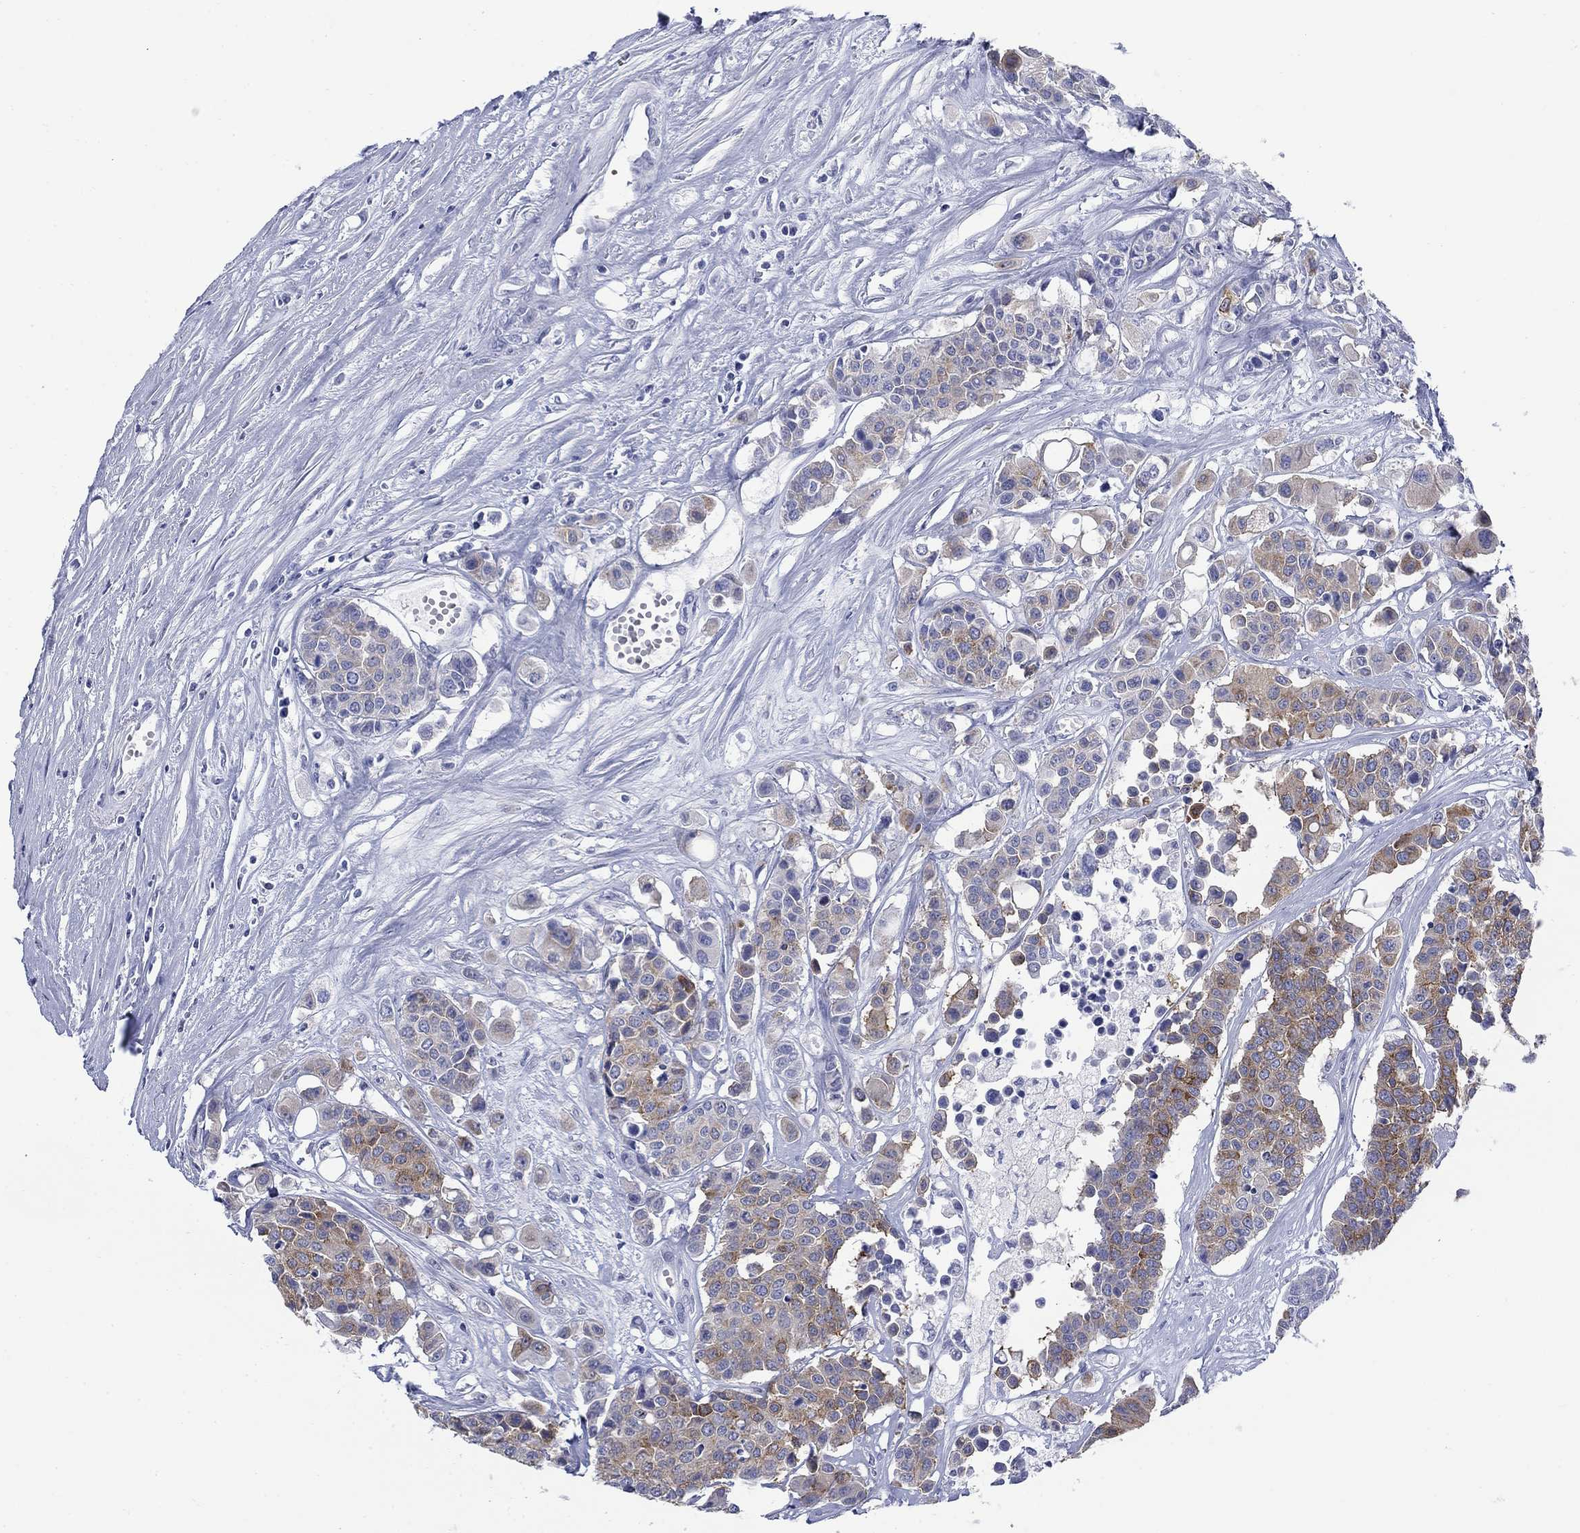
{"staining": {"intensity": "moderate", "quantity": "25%-75%", "location": "cytoplasmic/membranous"}, "tissue": "carcinoid", "cell_type": "Tumor cells", "image_type": "cancer", "snomed": [{"axis": "morphology", "description": "Carcinoid, malignant, NOS"}, {"axis": "topography", "description": "Colon"}], "caption": "Human carcinoid (malignant) stained with a protein marker exhibits moderate staining in tumor cells.", "gene": "IGF2BP3", "patient": {"sex": "male", "age": 81}}